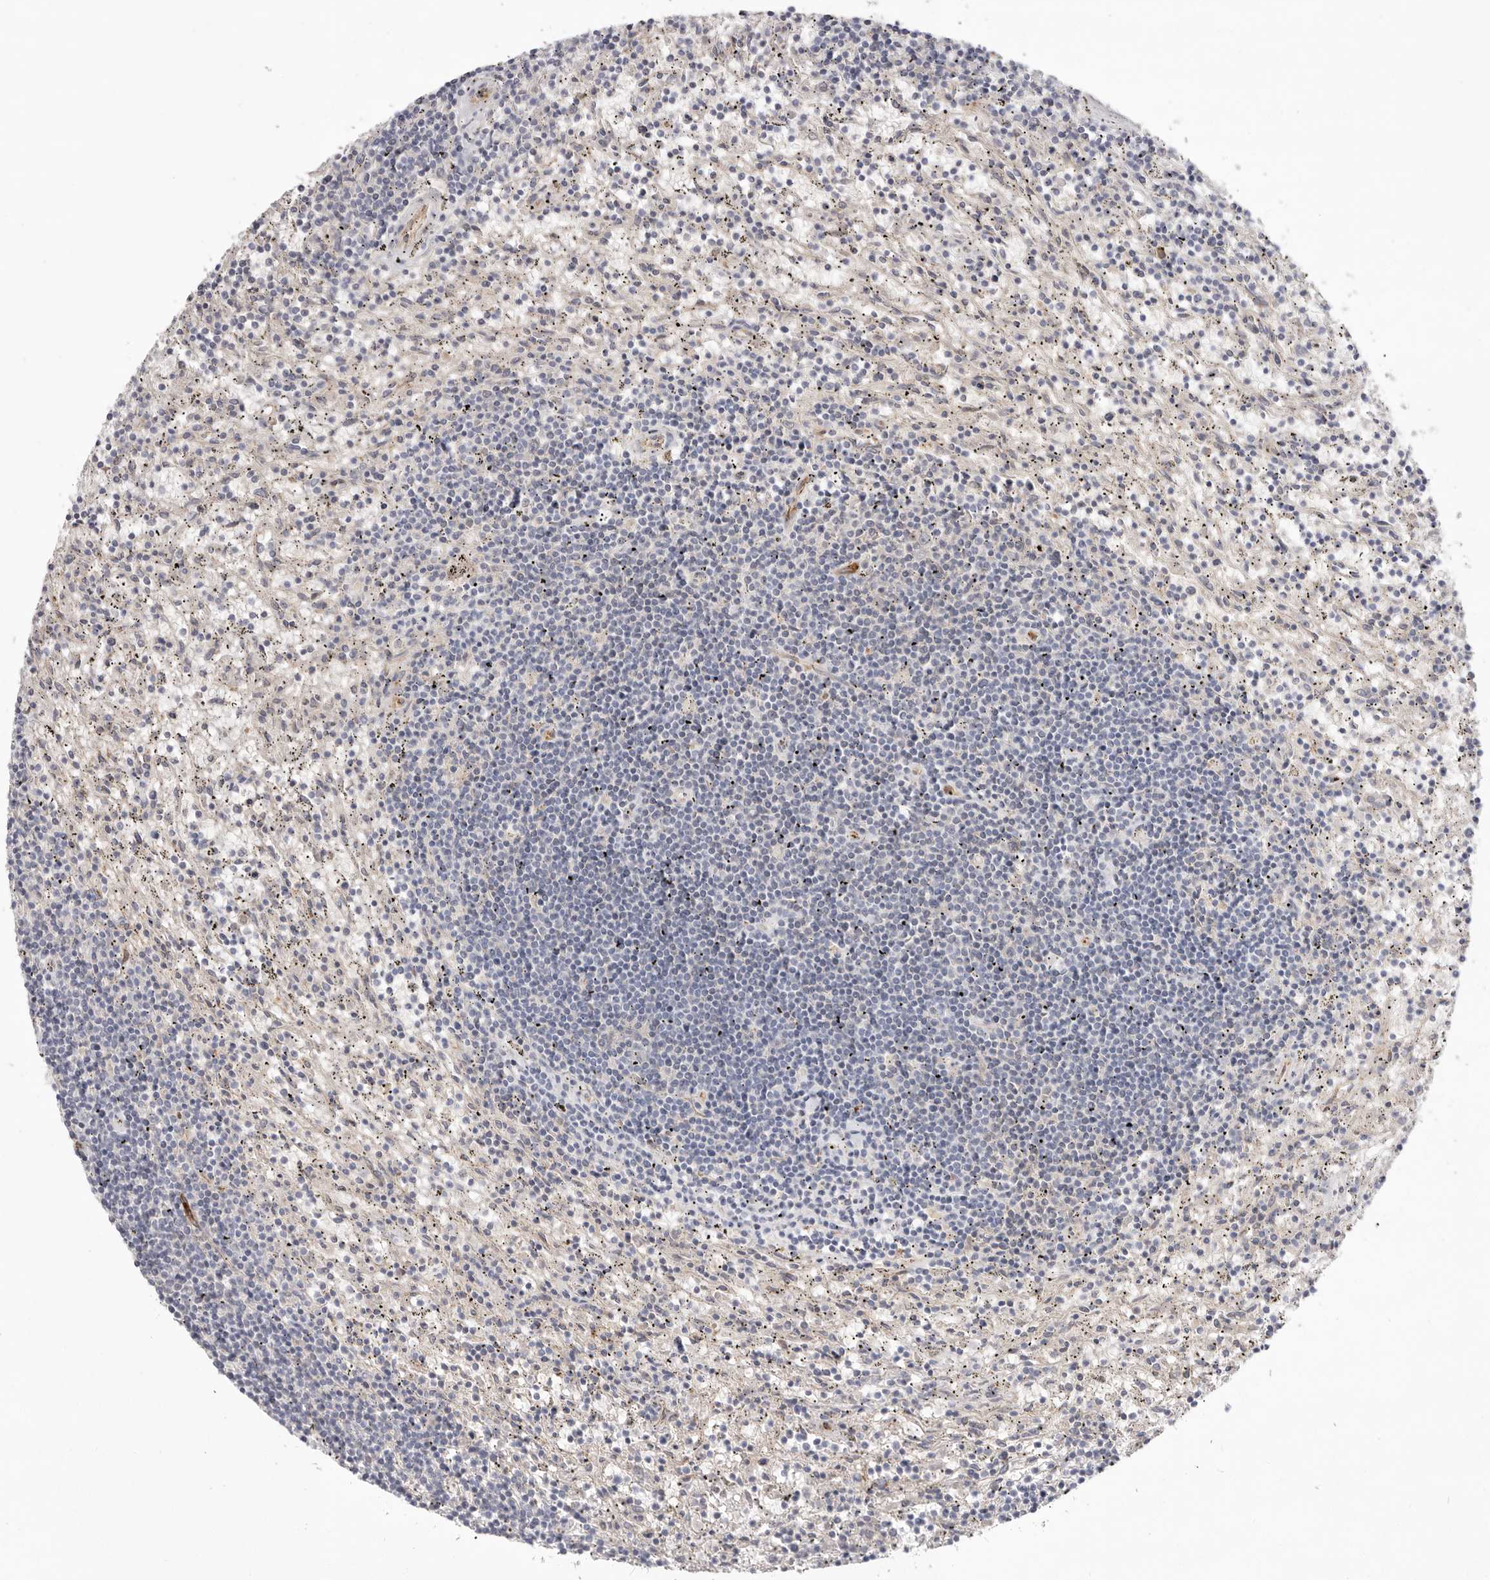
{"staining": {"intensity": "negative", "quantity": "none", "location": "none"}, "tissue": "lymphoma", "cell_type": "Tumor cells", "image_type": "cancer", "snomed": [{"axis": "morphology", "description": "Malignant lymphoma, non-Hodgkin's type, Low grade"}, {"axis": "topography", "description": "Spleen"}], "caption": "Micrograph shows no significant protein staining in tumor cells of low-grade malignant lymphoma, non-Hodgkin's type.", "gene": "LRRC66", "patient": {"sex": "male", "age": 76}}